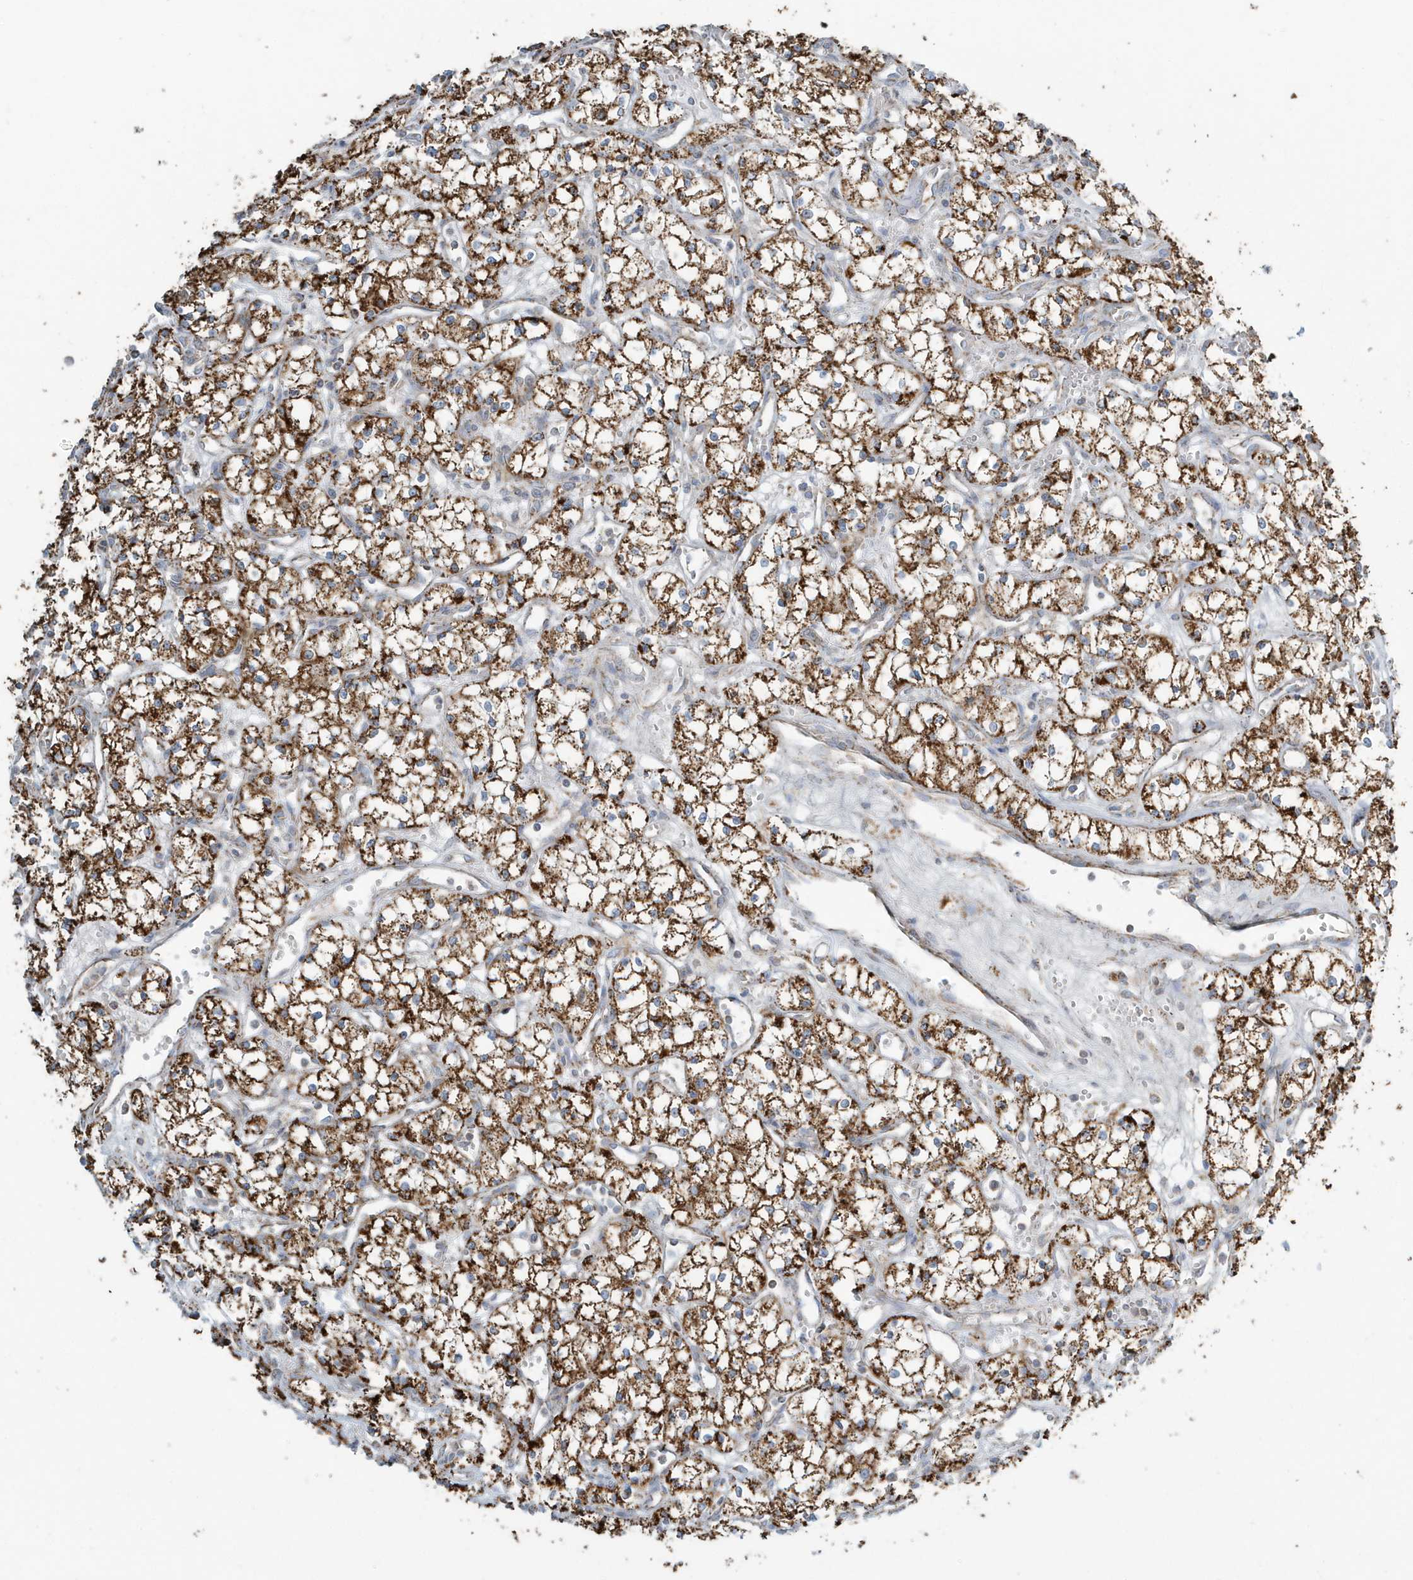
{"staining": {"intensity": "strong", "quantity": ">75%", "location": "cytoplasmic/membranous"}, "tissue": "renal cancer", "cell_type": "Tumor cells", "image_type": "cancer", "snomed": [{"axis": "morphology", "description": "Adenocarcinoma, NOS"}, {"axis": "topography", "description": "Kidney"}], "caption": "Strong cytoplasmic/membranous expression for a protein is identified in about >75% of tumor cells of renal cancer (adenocarcinoma) using immunohistochemistry.", "gene": "RAB11FIP3", "patient": {"sex": "male", "age": 59}}